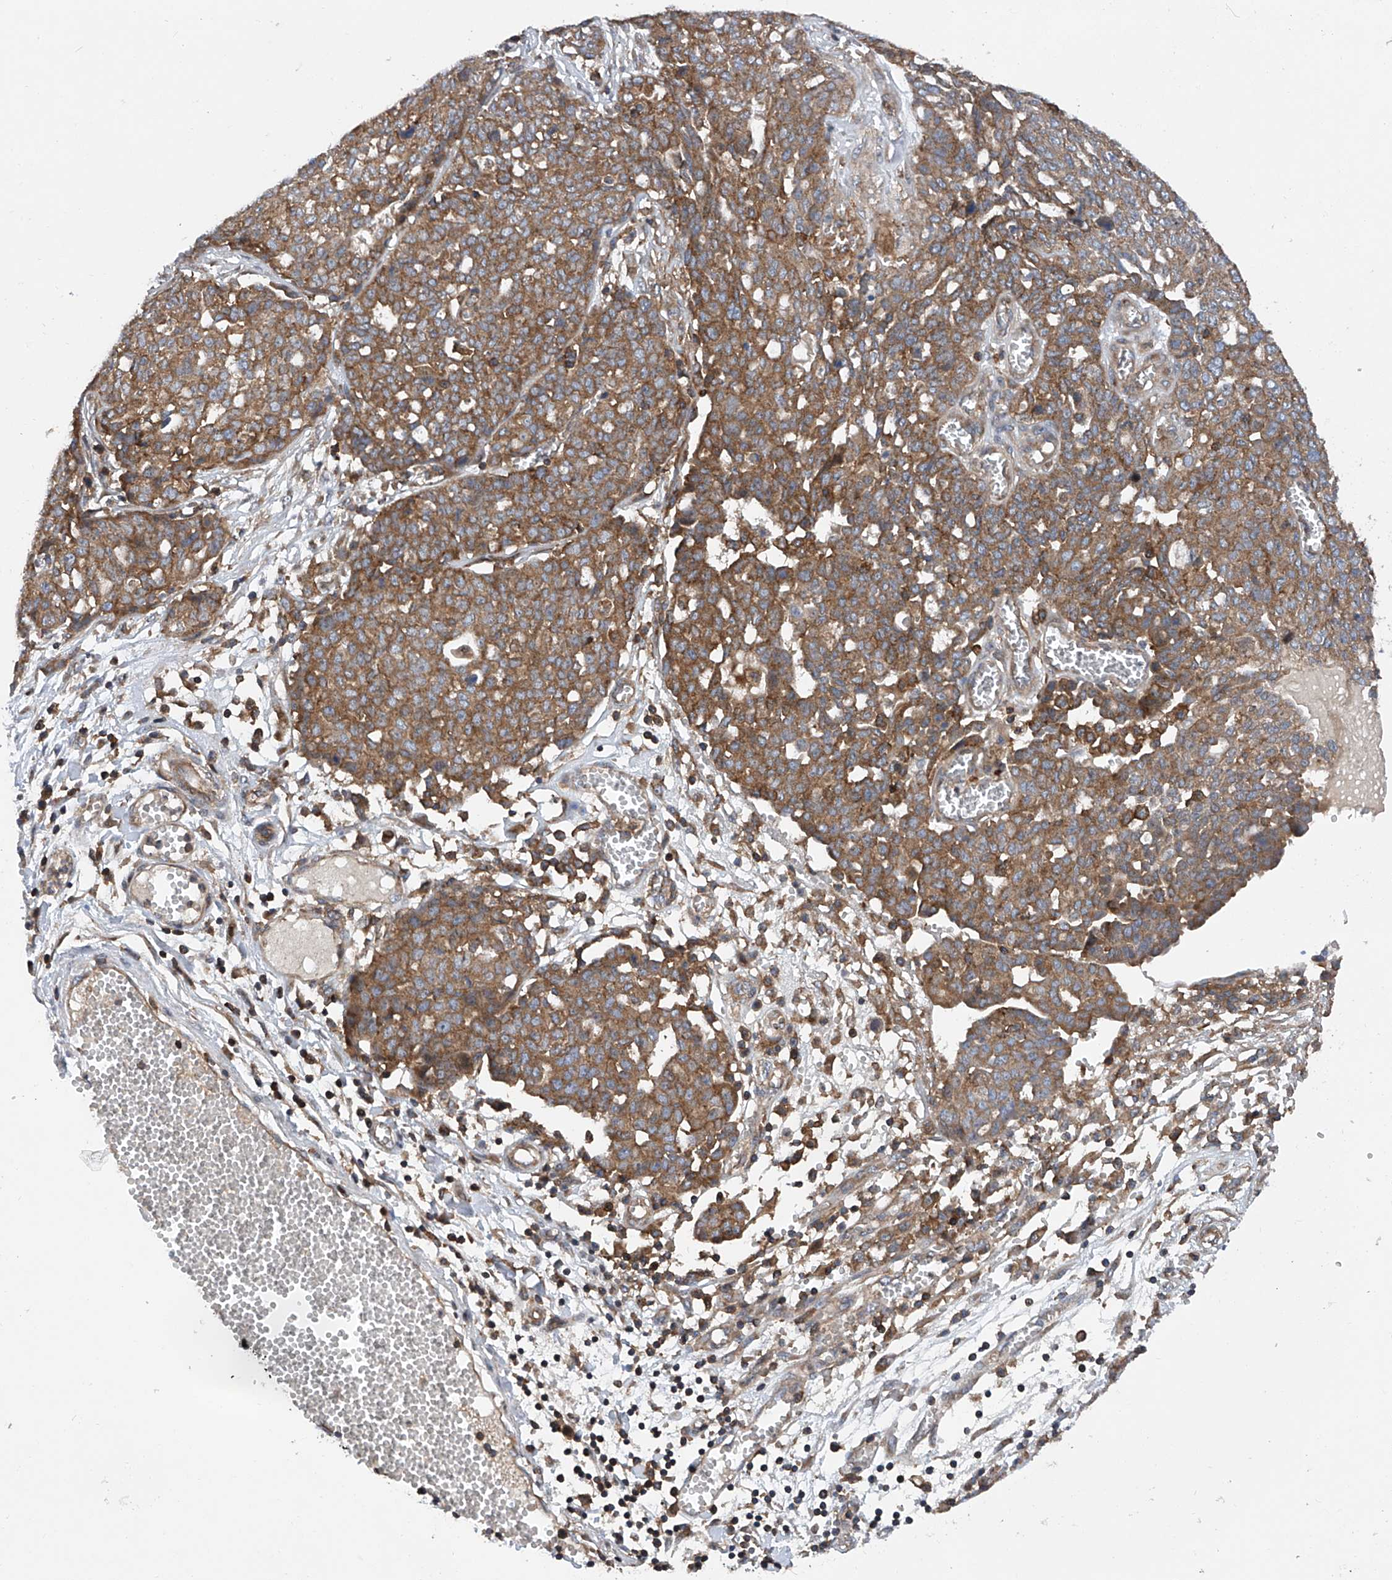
{"staining": {"intensity": "moderate", "quantity": ">75%", "location": "cytoplasmic/membranous"}, "tissue": "ovarian cancer", "cell_type": "Tumor cells", "image_type": "cancer", "snomed": [{"axis": "morphology", "description": "Cystadenocarcinoma, serous, NOS"}, {"axis": "topography", "description": "Soft tissue"}, {"axis": "topography", "description": "Ovary"}], "caption": "Protein staining displays moderate cytoplasmic/membranous expression in about >75% of tumor cells in serous cystadenocarcinoma (ovarian).", "gene": "SMAP1", "patient": {"sex": "female", "age": 57}}